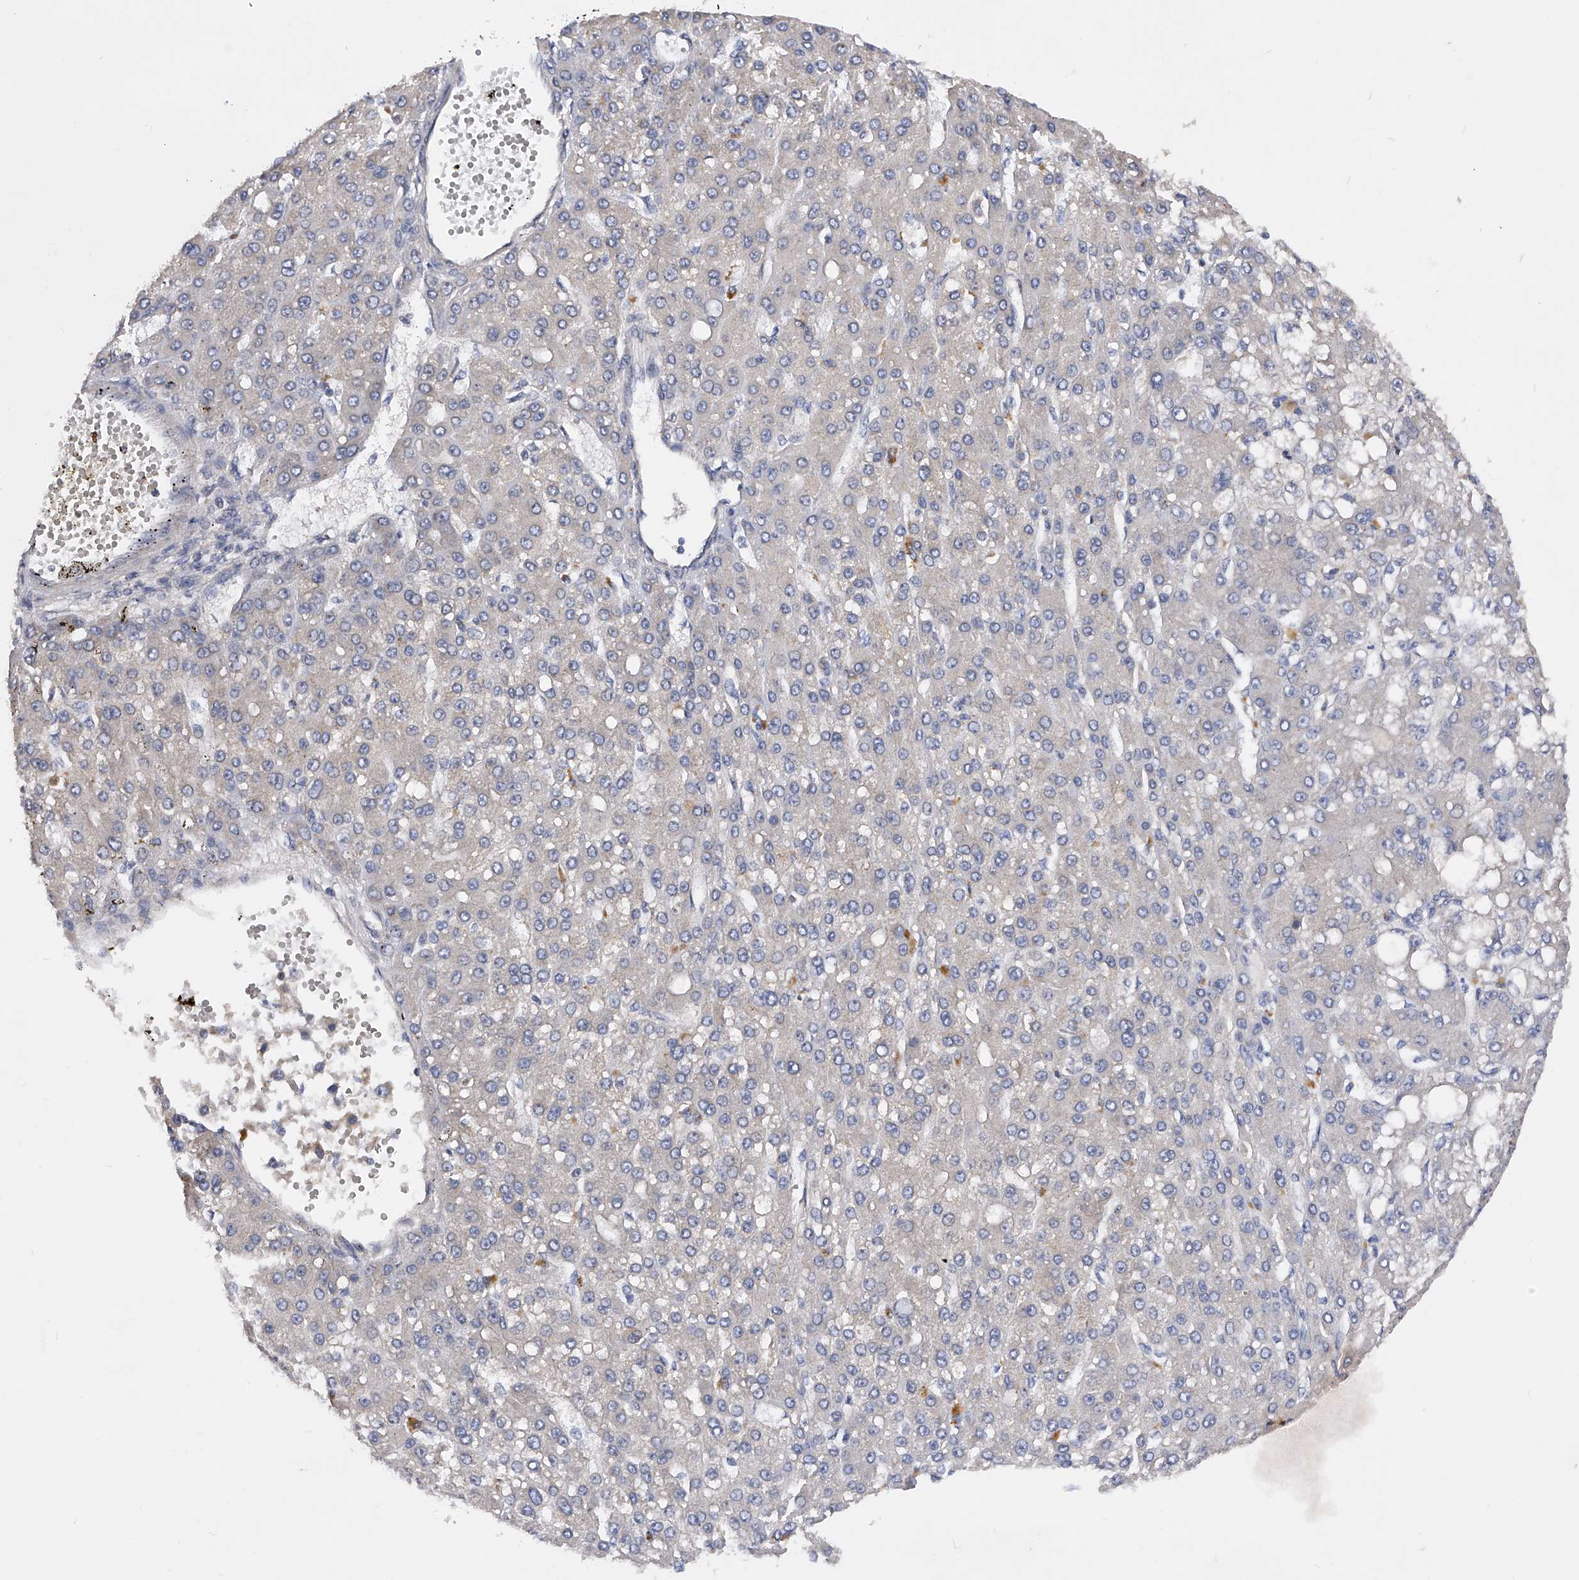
{"staining": {"intensity": "negative", "quantity": "none", "location": "none"}, "tissue": "liver cancer", "cell_type": "Tumor cells", "image_type": "cancer", "snomed": [{"axis": "morphology", "description": "Carcinoma, Hepatocellular, NOS"}, {"axis": "topography", "description": "Liver"}], "caption": "The photomicrograph displays no staining of tumor cells in liver cancer. Nuclei are stained in blue.", "gene": "ARL4C", "patient": {"sex": "male", "age": 67}}